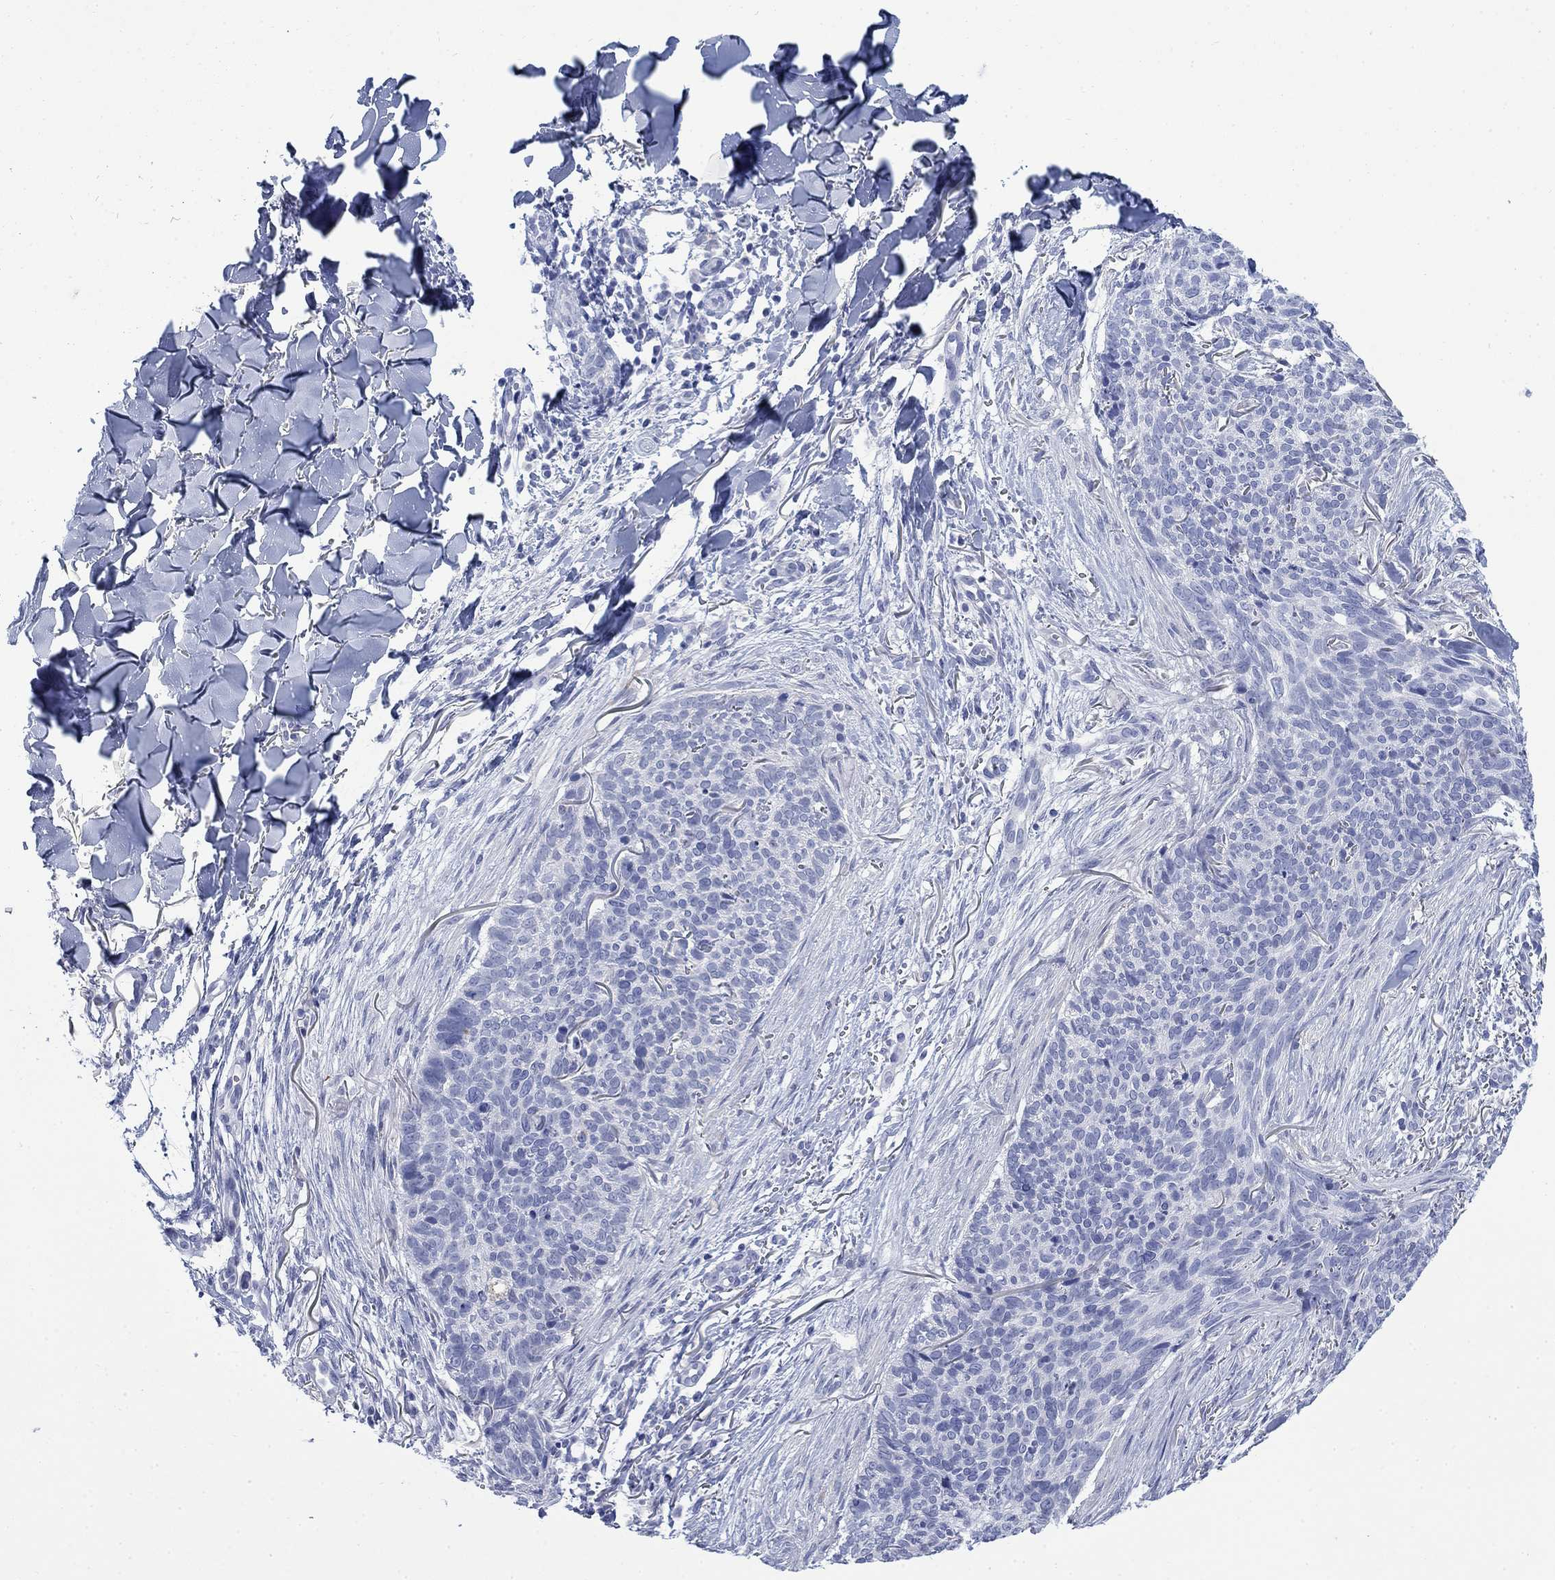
{"staining": {"intensity": "negative", "quantity": "none", "location": "none"}, "tissue": "skin cancer", "cell_type": "Tumor cells", "image_type": "cancer", "snomed": [{"axis": "morphology", "description": "Basal cell carcinoma"}, {"axis": "topography", "description": "Skin"}], "caption": "Skin cancer (basal cell carcinoma) was stained to show a protein in brown. There is no significant expression in tumor cells.", "gene": "IGF2BP3", "patient": {"sex": "male", "age": 64}}